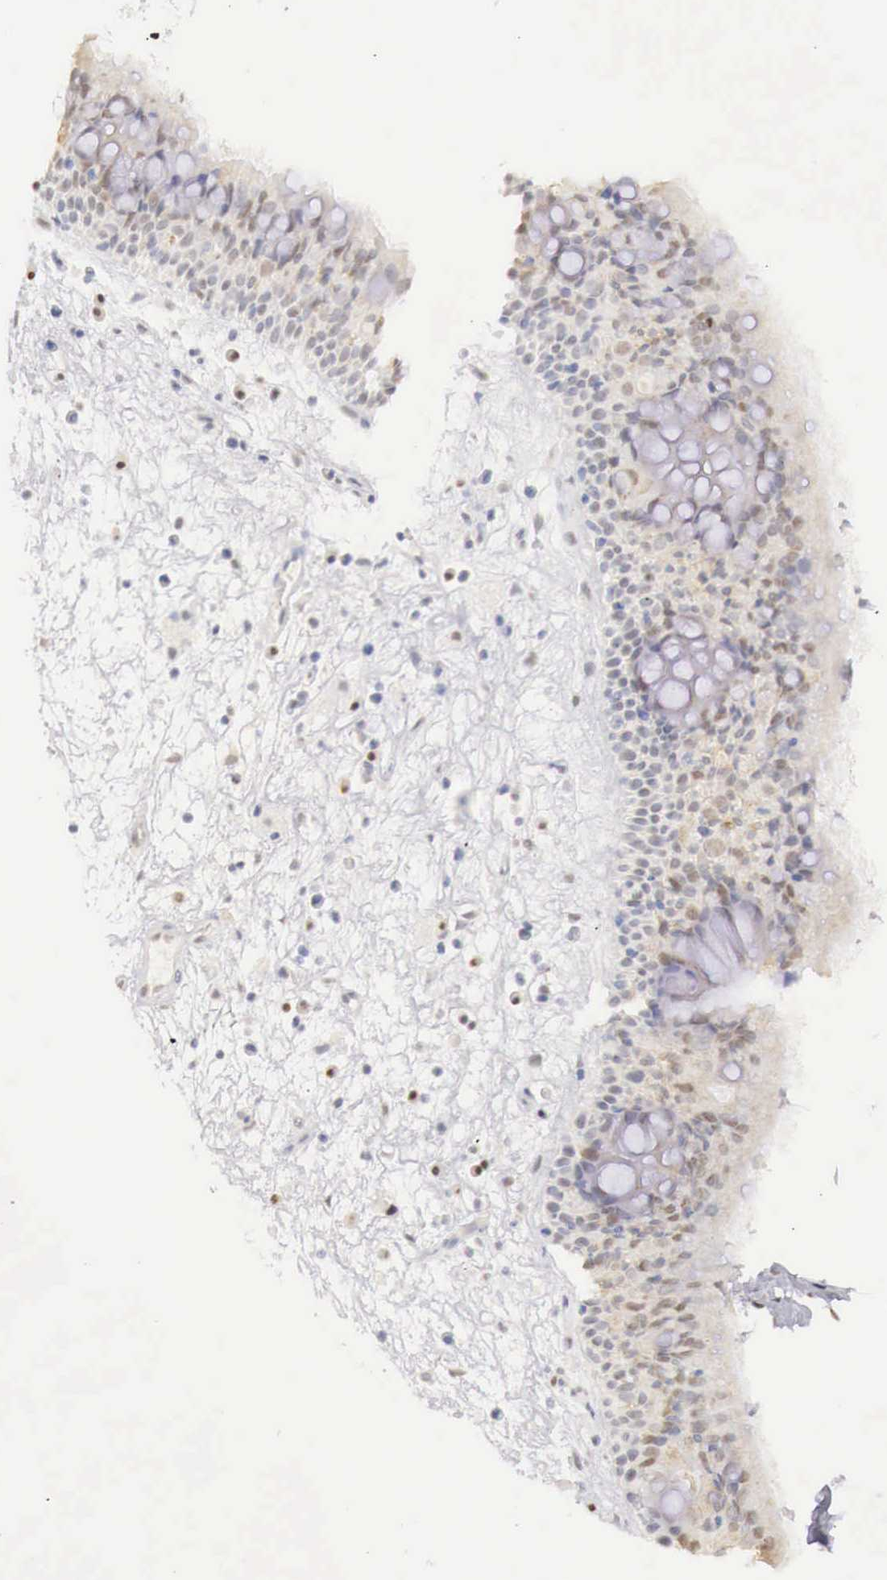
{"staining": {"intensity": "weak", "quantity": "<25%", "location": "nuclear"}, "tissue": "nasopharynx", "cell_type": "Respiratory epithelial cells", "image_type": "normal", "snomed": [{"axis": "morphology", "description": "Normal tissue, NOS"}, {"axis": "topography", "description": "Nasopharynx"}], "caption": "Immunohistochemistry (IHC) micrograph of unremarkable nasopharynx: nasopharynx stained with DAB (3,3'-diaminobenzidine) shows no significant protein staining in respiratory epithelial cells.", "gene": "UBA1", "patient": {"sex": "male", "age": 63}}